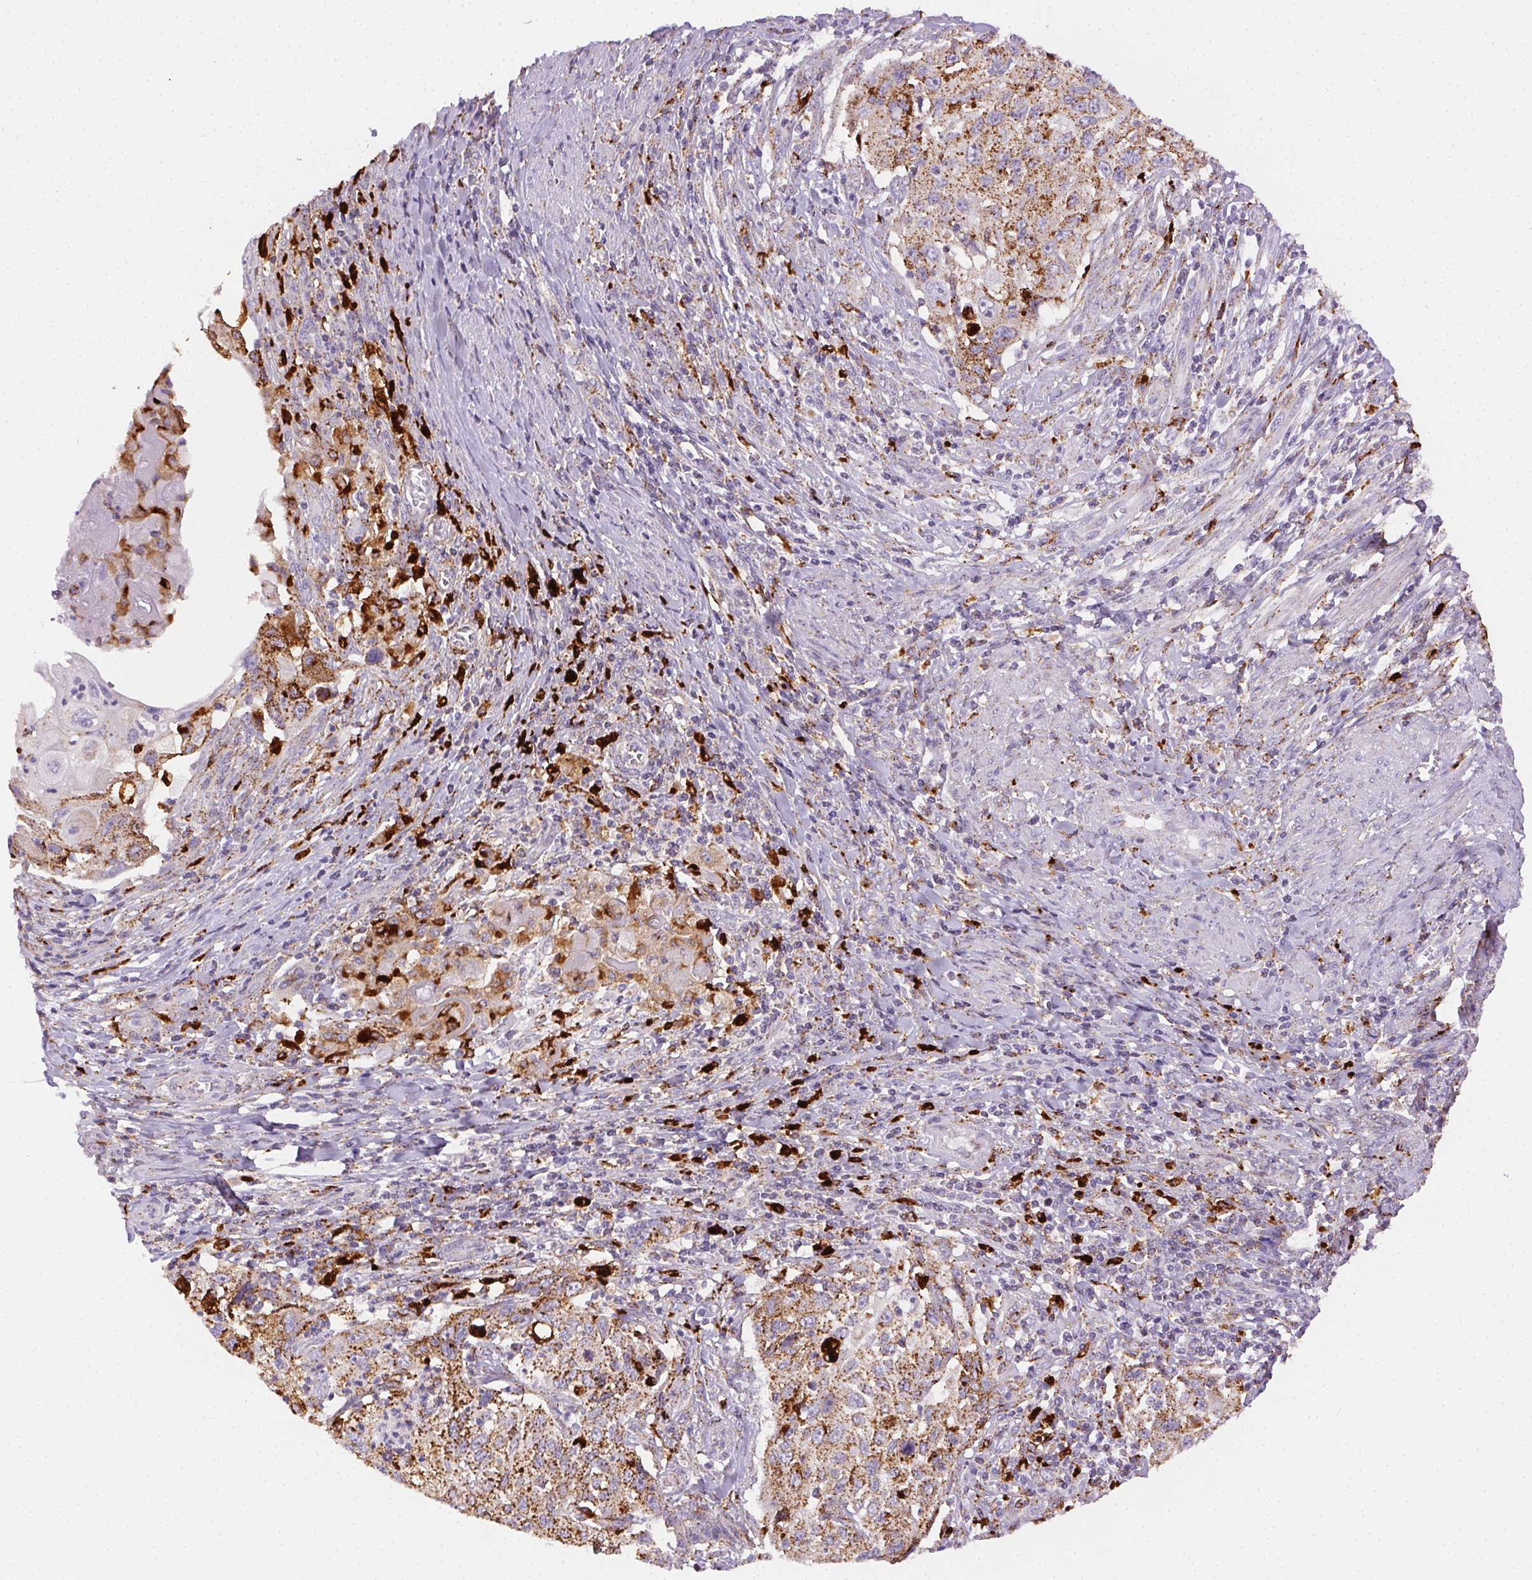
{"staining": {"intensity": "moderate", "quantity": "25%-75%", "location": "cytoplasmic/membranous"}, "tissue": "cervical cancer", "cell_type": "Tumor cells", "image_type": "cancer", "snomed": [{"axis": "morphology", "description": "Squamous cell carcinoma, NOS"}, {"axis": "topography", "description": "Cervix"}], "caption": "Cervical cancer (squamous cell carcinoma) stained with a protein marker displays moderate staining in tumor cells.", "gene": "SCPEP1", "patient": {"sex": "female", "age": 70}}